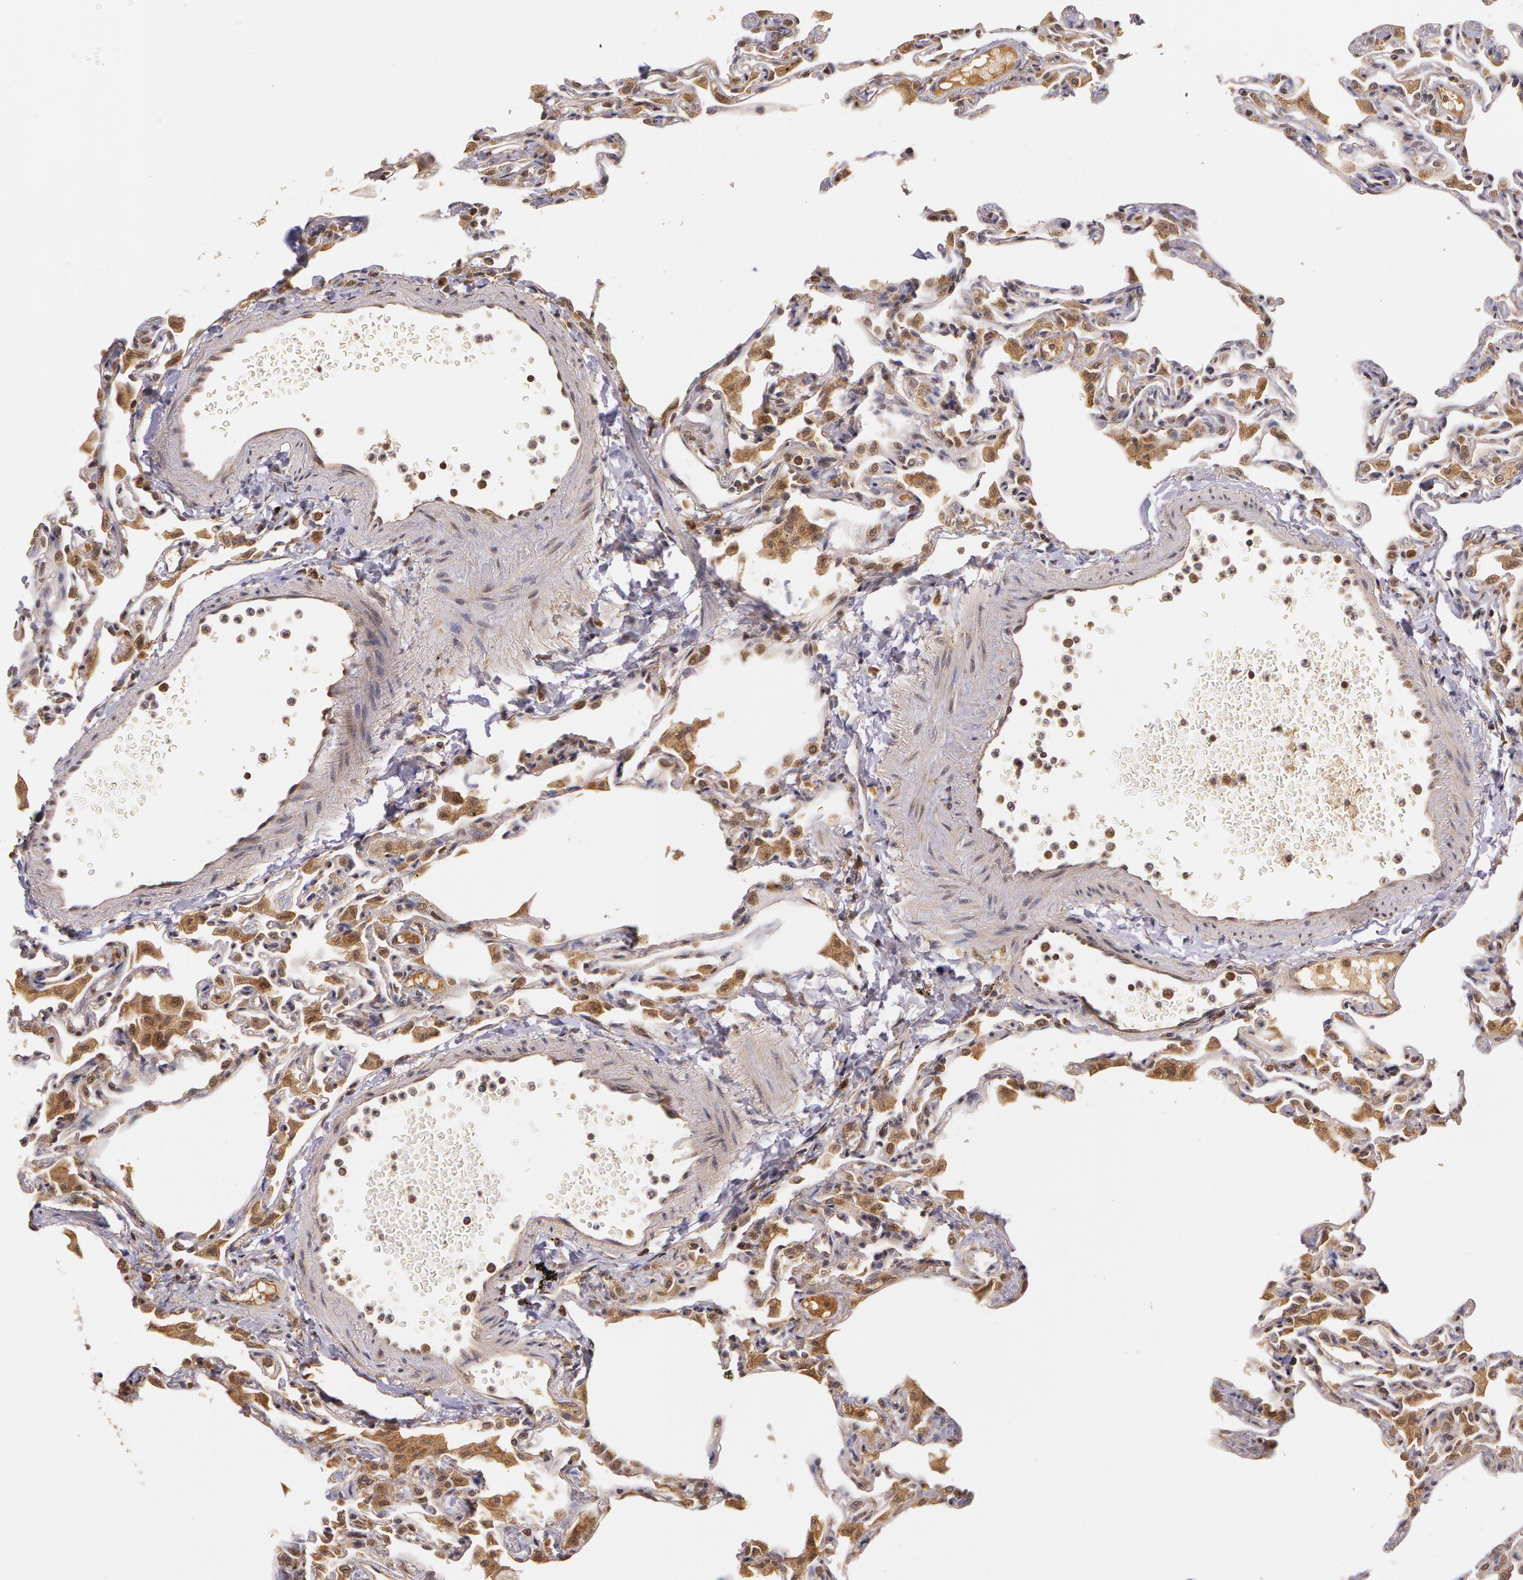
{"staining": {"intensity": "moderate", "quantity": ">75%", "location": "cytoplasmic/membranous"}, "tissue": "lung", "cell_type": "Alveolar cells", "image_type": "normal", "snomed": [{"axis": "morphology", "description": "Normal tissue, NOS"}, {"axis": "topography", "description": "Lung"}], "caption": "This photomicrograph reveals immunohistochemistry (IHC) staining of unremarkable human lung, with medium moderate cytoplasmic/membranous expression in approximately >75% of alveolar cells.", "gene": "ASCC2", "patient": {"sex": "female", "age": 49}}